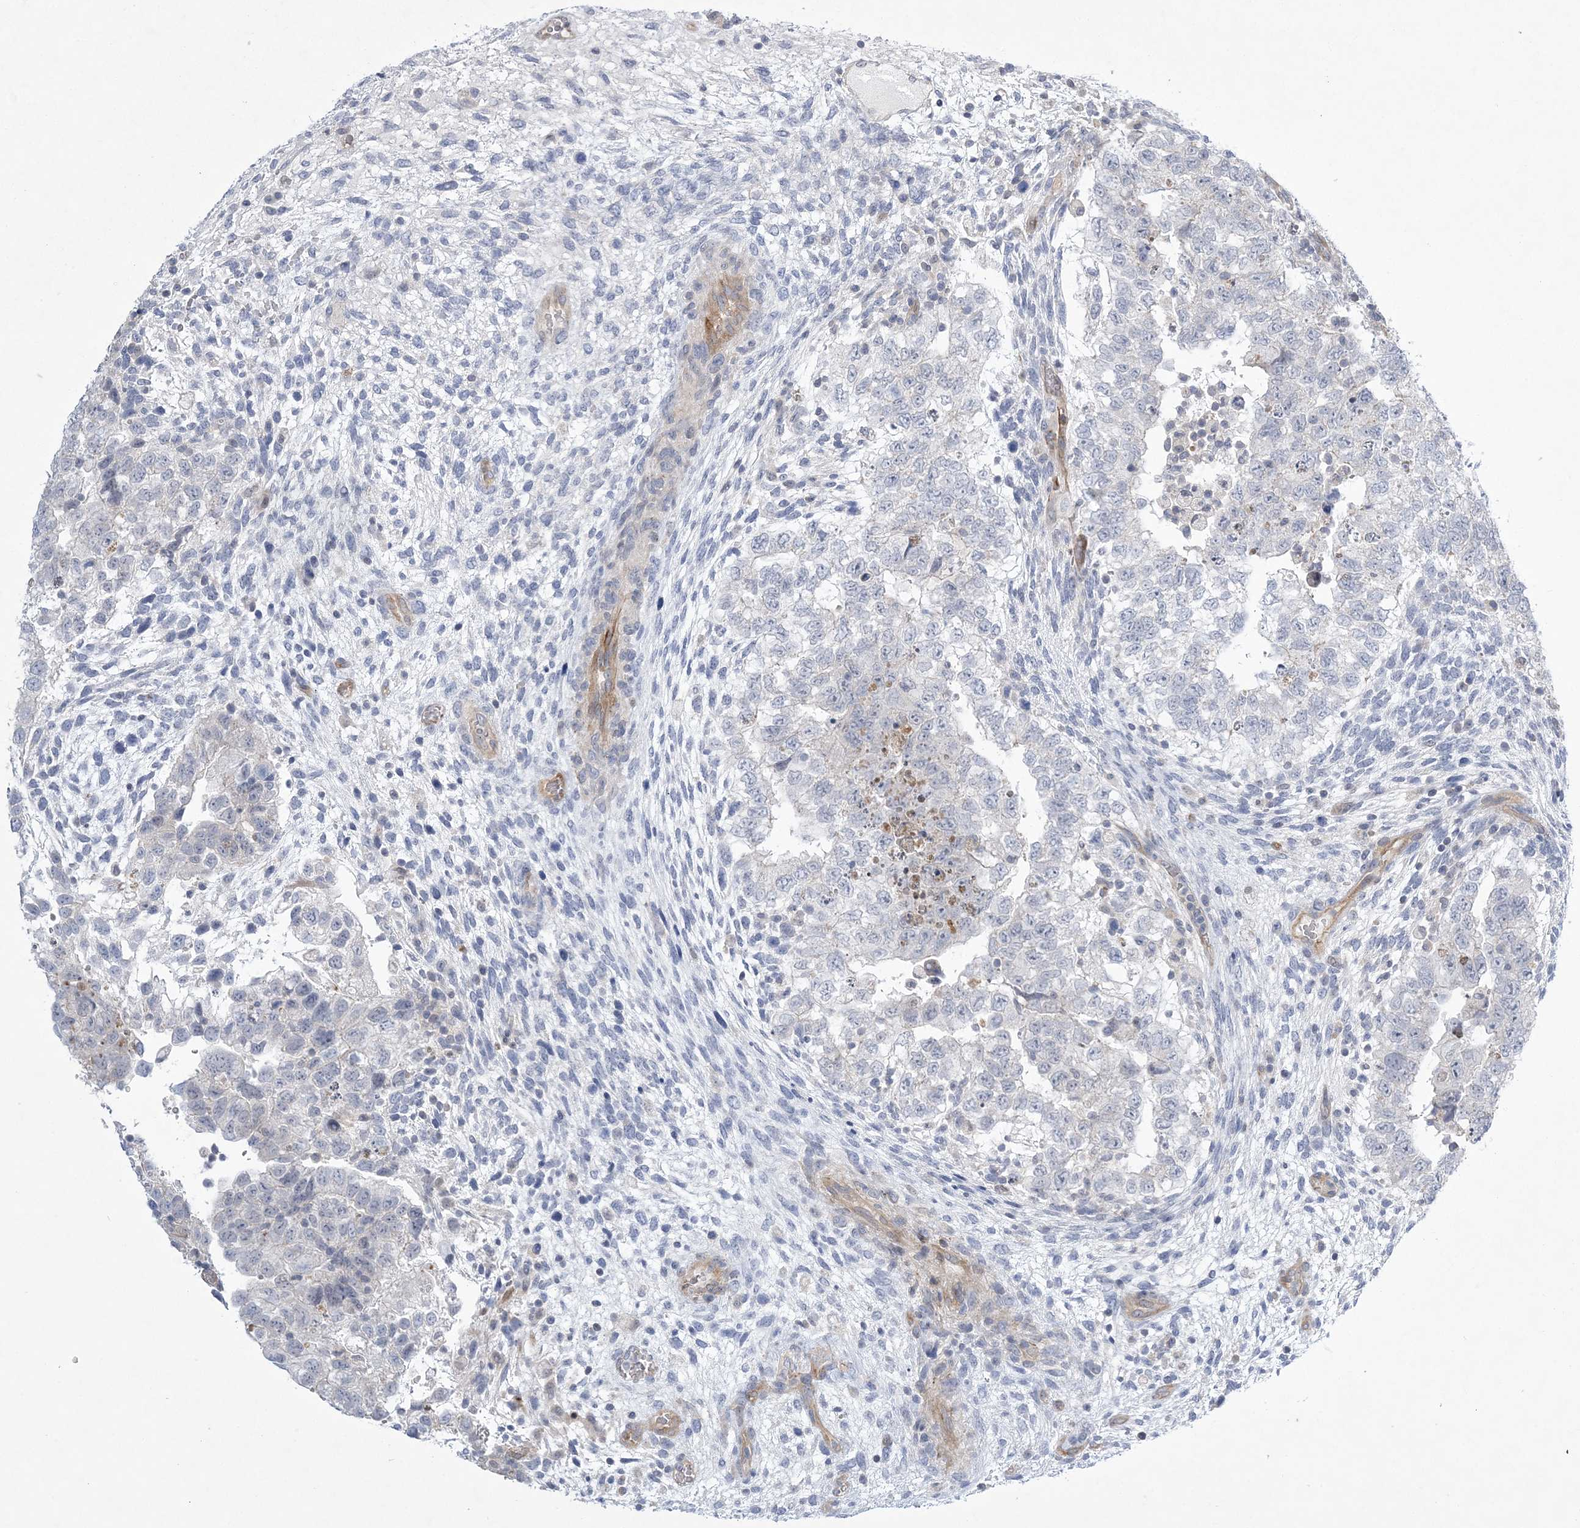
{"staining": {"intensity": "negative", "quantity": "none", "location": "none"}, "tissue": "testis cancer", "cell_type": "Tumor cells", "image_type": "cancer", "snomed": [{"axis": "morphology", "description": "Carcinoma, Embryonal, NOS"}, {"axis": "topography", "description": "Testis"}], "caption": "Tumor cells show no significant protein expression in testis embryonal carcinoma.", "gene": "CALN1", "patient": {"sex": "male", "age": 37}}